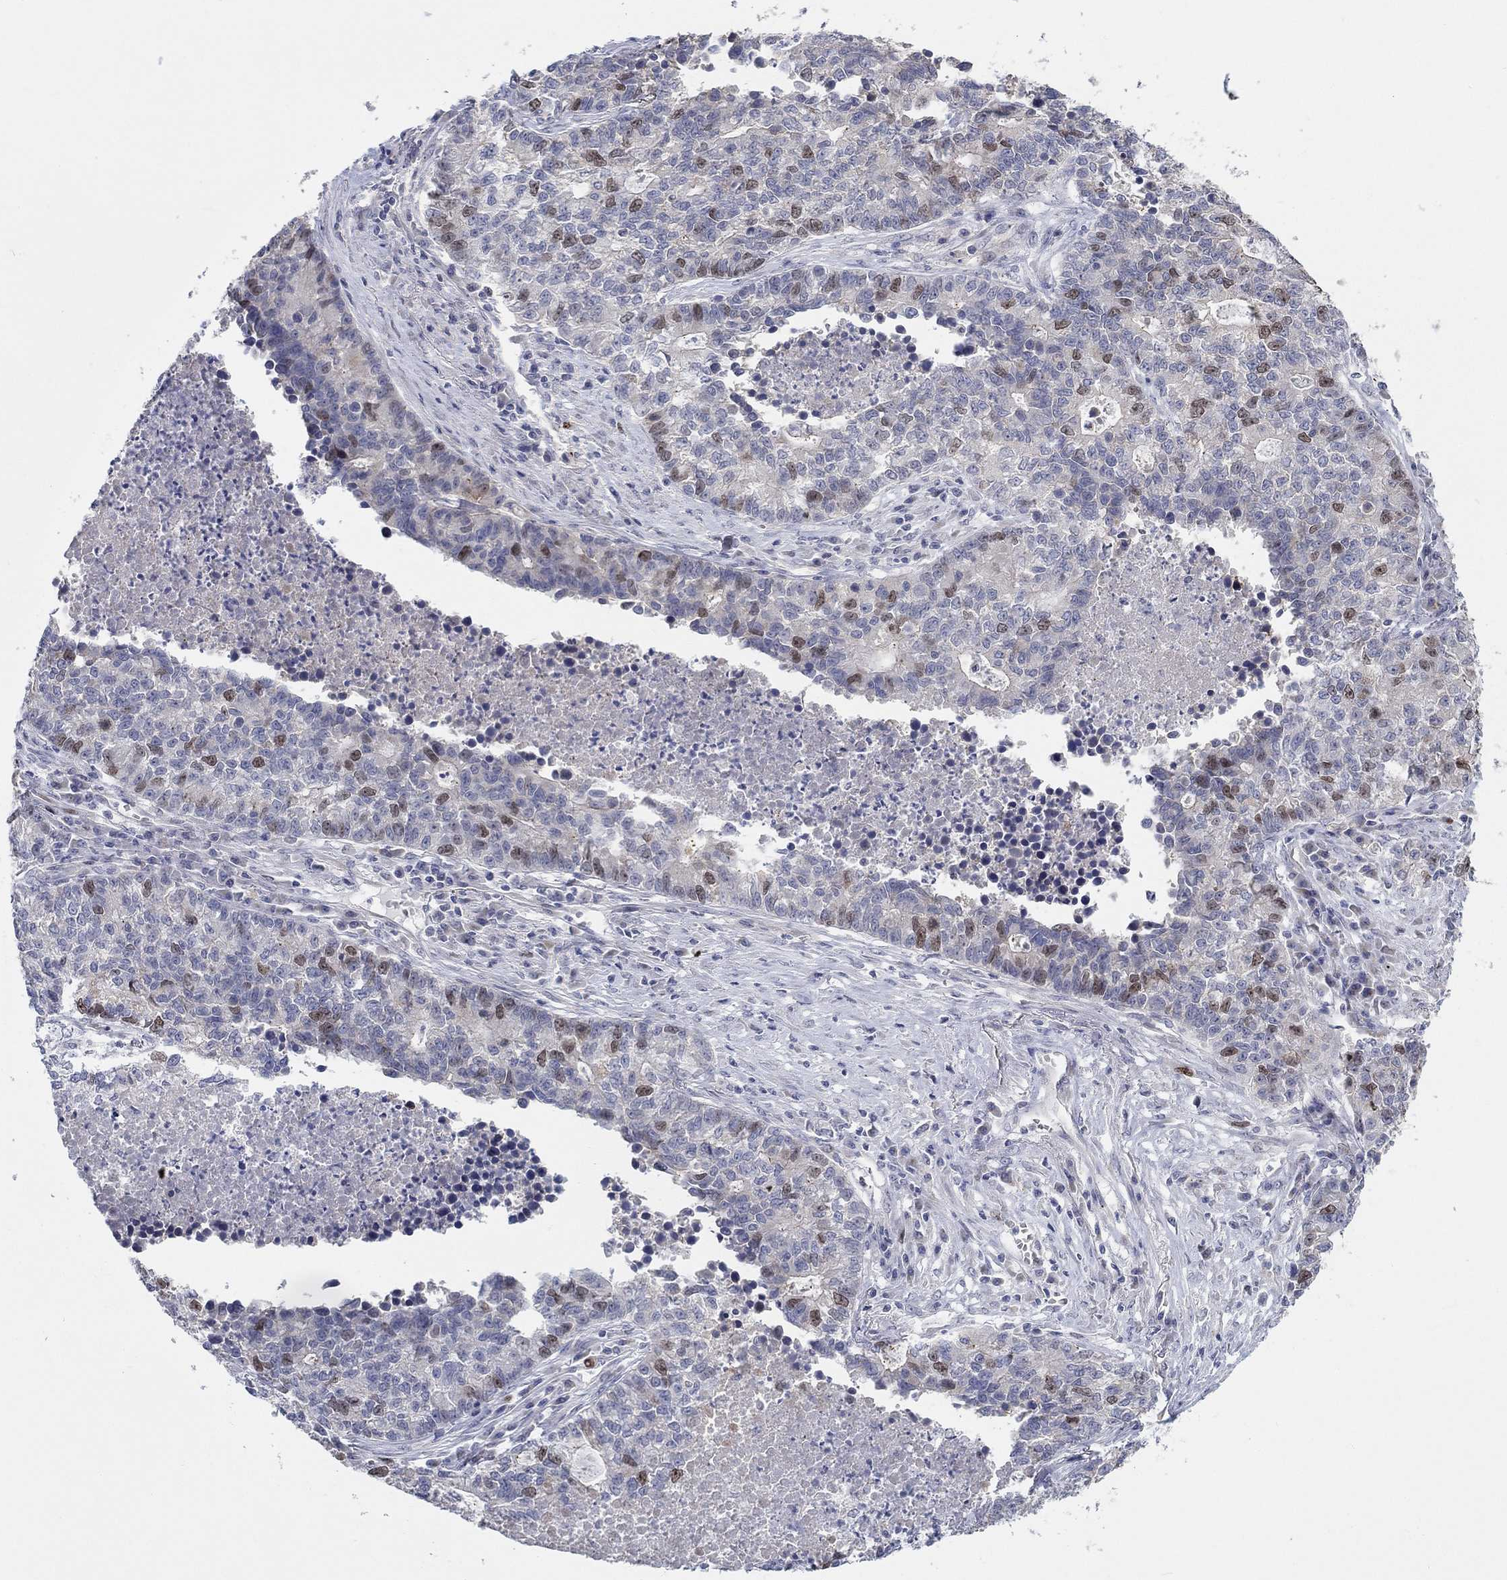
{"staining": {"intensity": "moderate", "quantity": "<25%", "location": "nuclear"}, "tissue": "lung cancer", "cell_type": "Tumor cells", "image_type": "cancer", "snomed": [{"axis": "morphology", "description": "Adenocarcinoma, NOS"}, {"axis": "topography", "description": "Lung"}], "caption": "Lung cancer (adenocarcinoma) stained with DAB immunohistochemistry (IHC) demonstrates low levels of moderate nuclear positivity in approximately <25% of tumor cells.", "gene": "PRC1", "patient": {"sex": "male", "age": 57}}